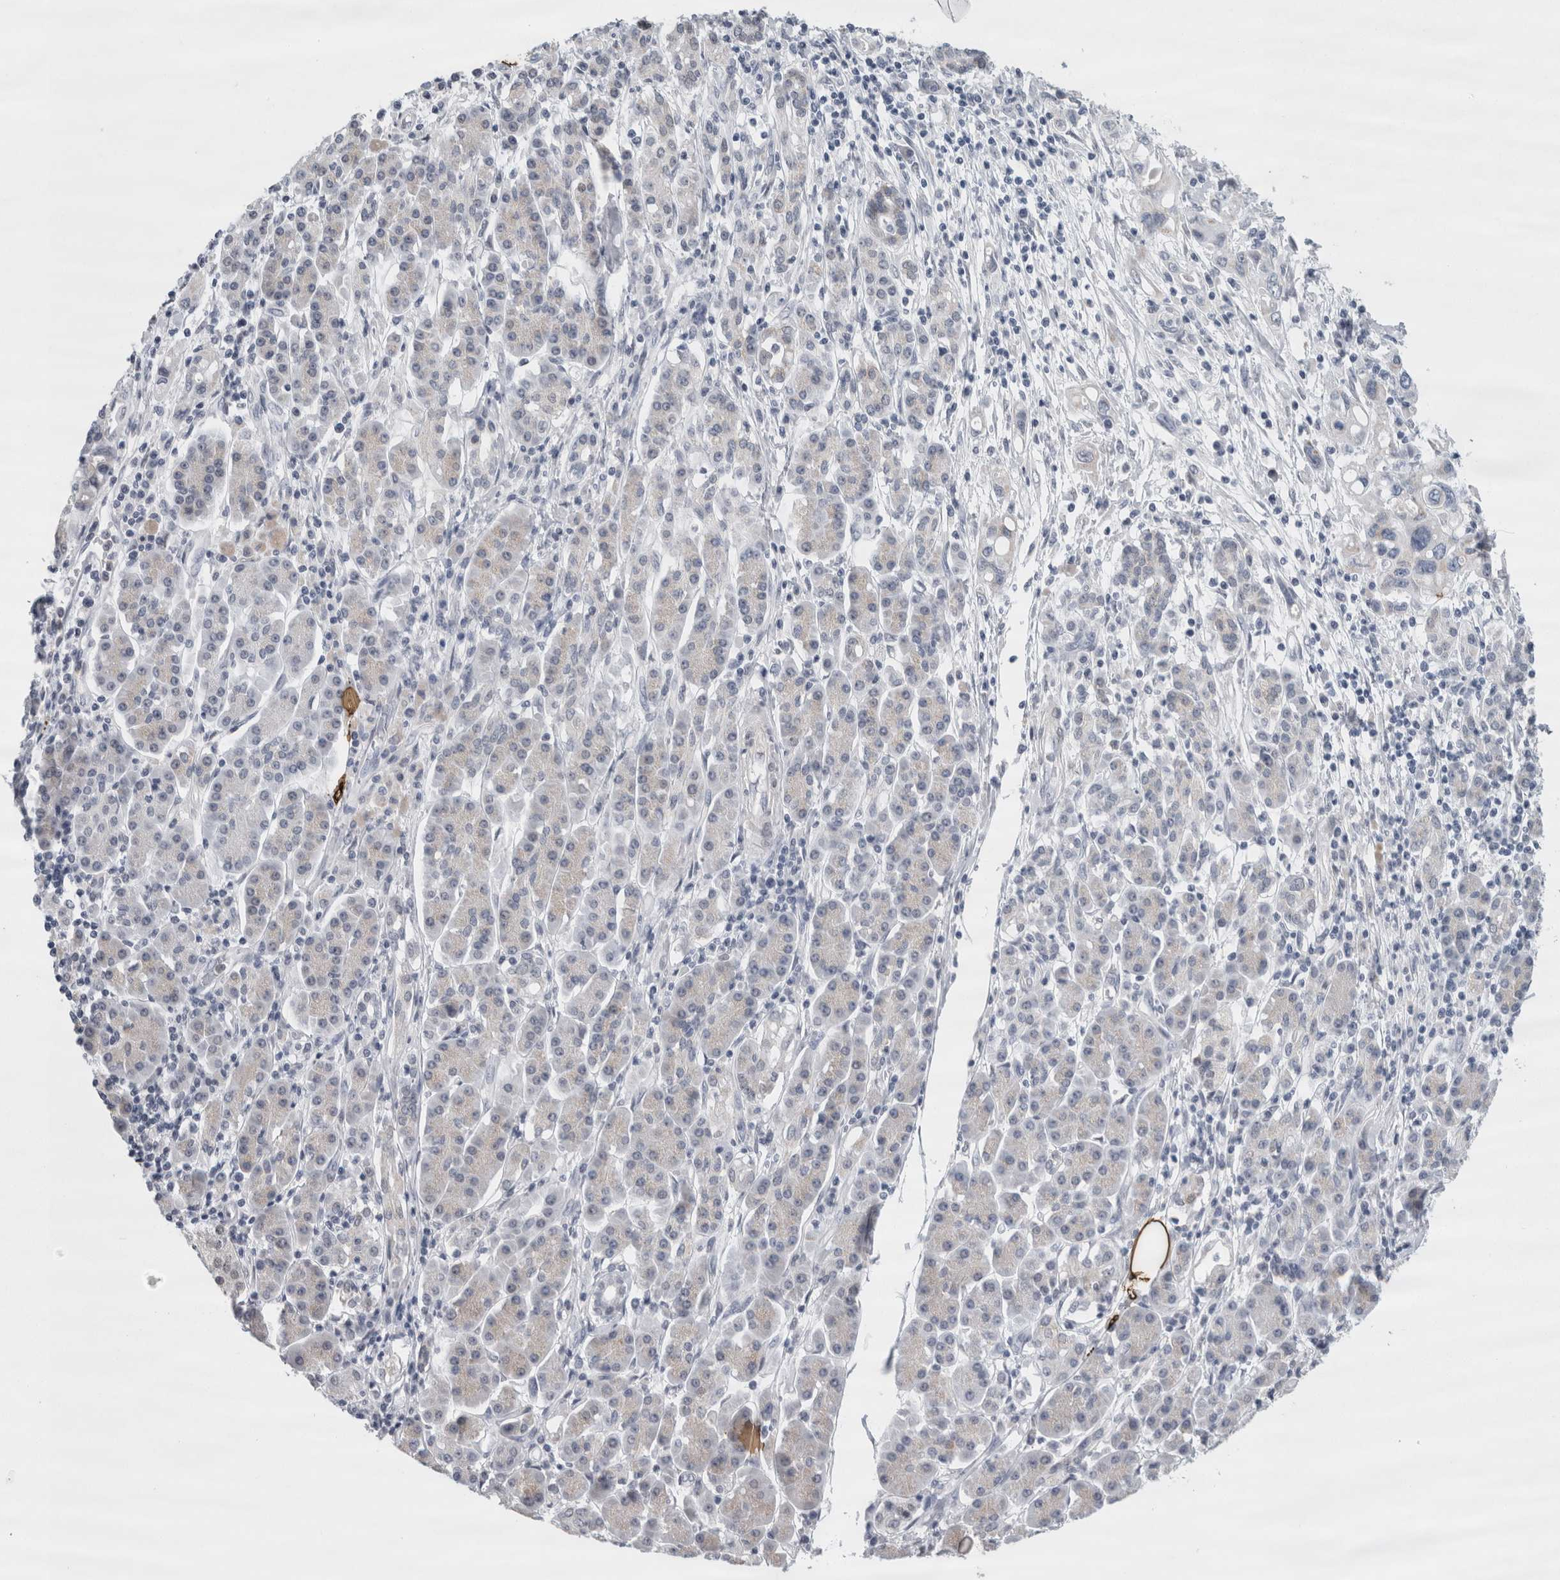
{"staining": {"intensity": "negative", "quantity": "none", "location": "none"}, "tissue": "pancreatic cancer", "cell_type": "Tumor cells", "image_type": "cancer", "snomed": [{"axis": "morphology", "description": "Adenocarcinoma, NOS"}, {"axis": "topography", "description": "Pancreas"}], "caption": "Tumor cells are negative for brown protein staining in pancreatic cancer (adenocarcinoma).", "gene": "PLIN1", "patient": {"sex": "female", "age": 57}}